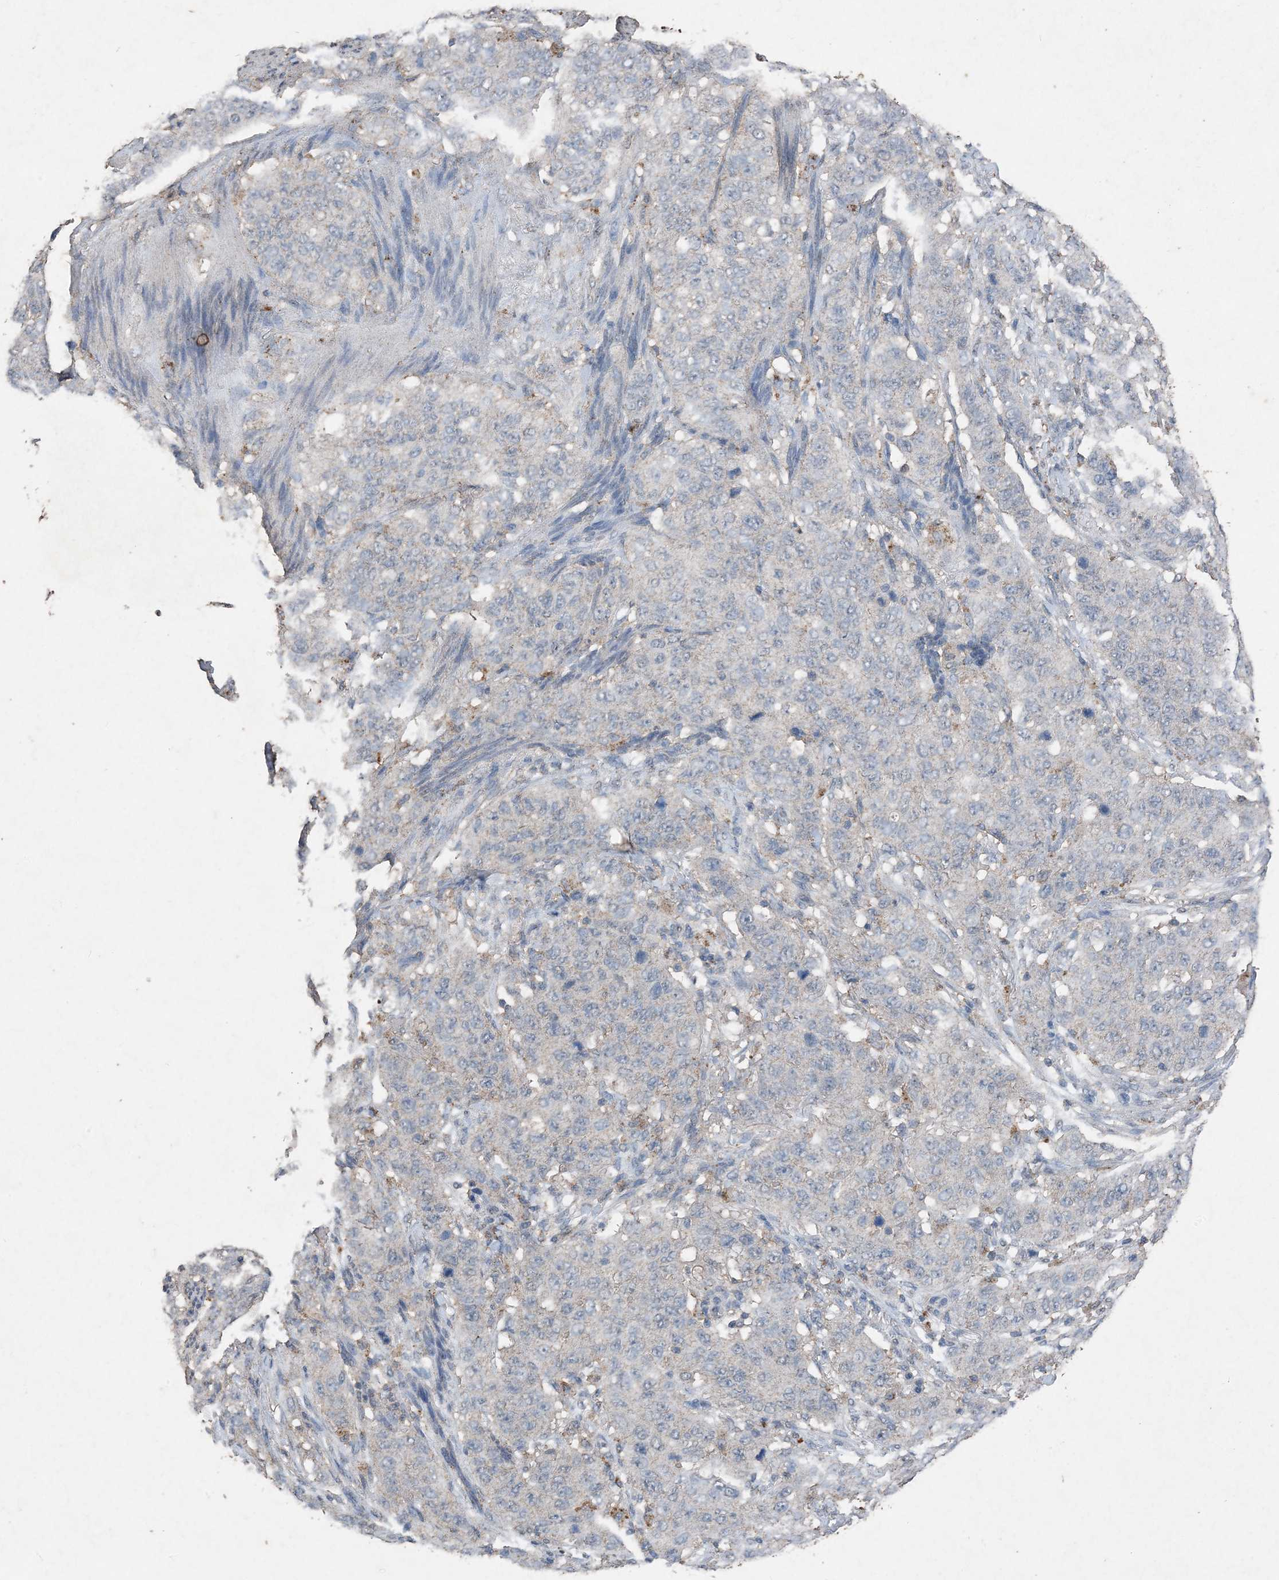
{"staining": {"intensity": "negative", "quantity": "none", "location": "none"}, "tissue": "stomach cancer", "cell_type": "Tumor cells", "image_type": "cancer", "snomed": [{"axis": "morphology", "description": "Adenocarcinoma, NOS"}, {"axis": "topography", "description": "Stomach"}], "caption": "This micrograph is of stomach cancer (adenocarcinoma) stained with IHC to label a protein in brown with the nuclei are counter-stained blue. There is no staining in tumor cells. Nuclei are stained in blue.", "gene": "FCN3", "patient": {"sex": "male", "age": 48}}